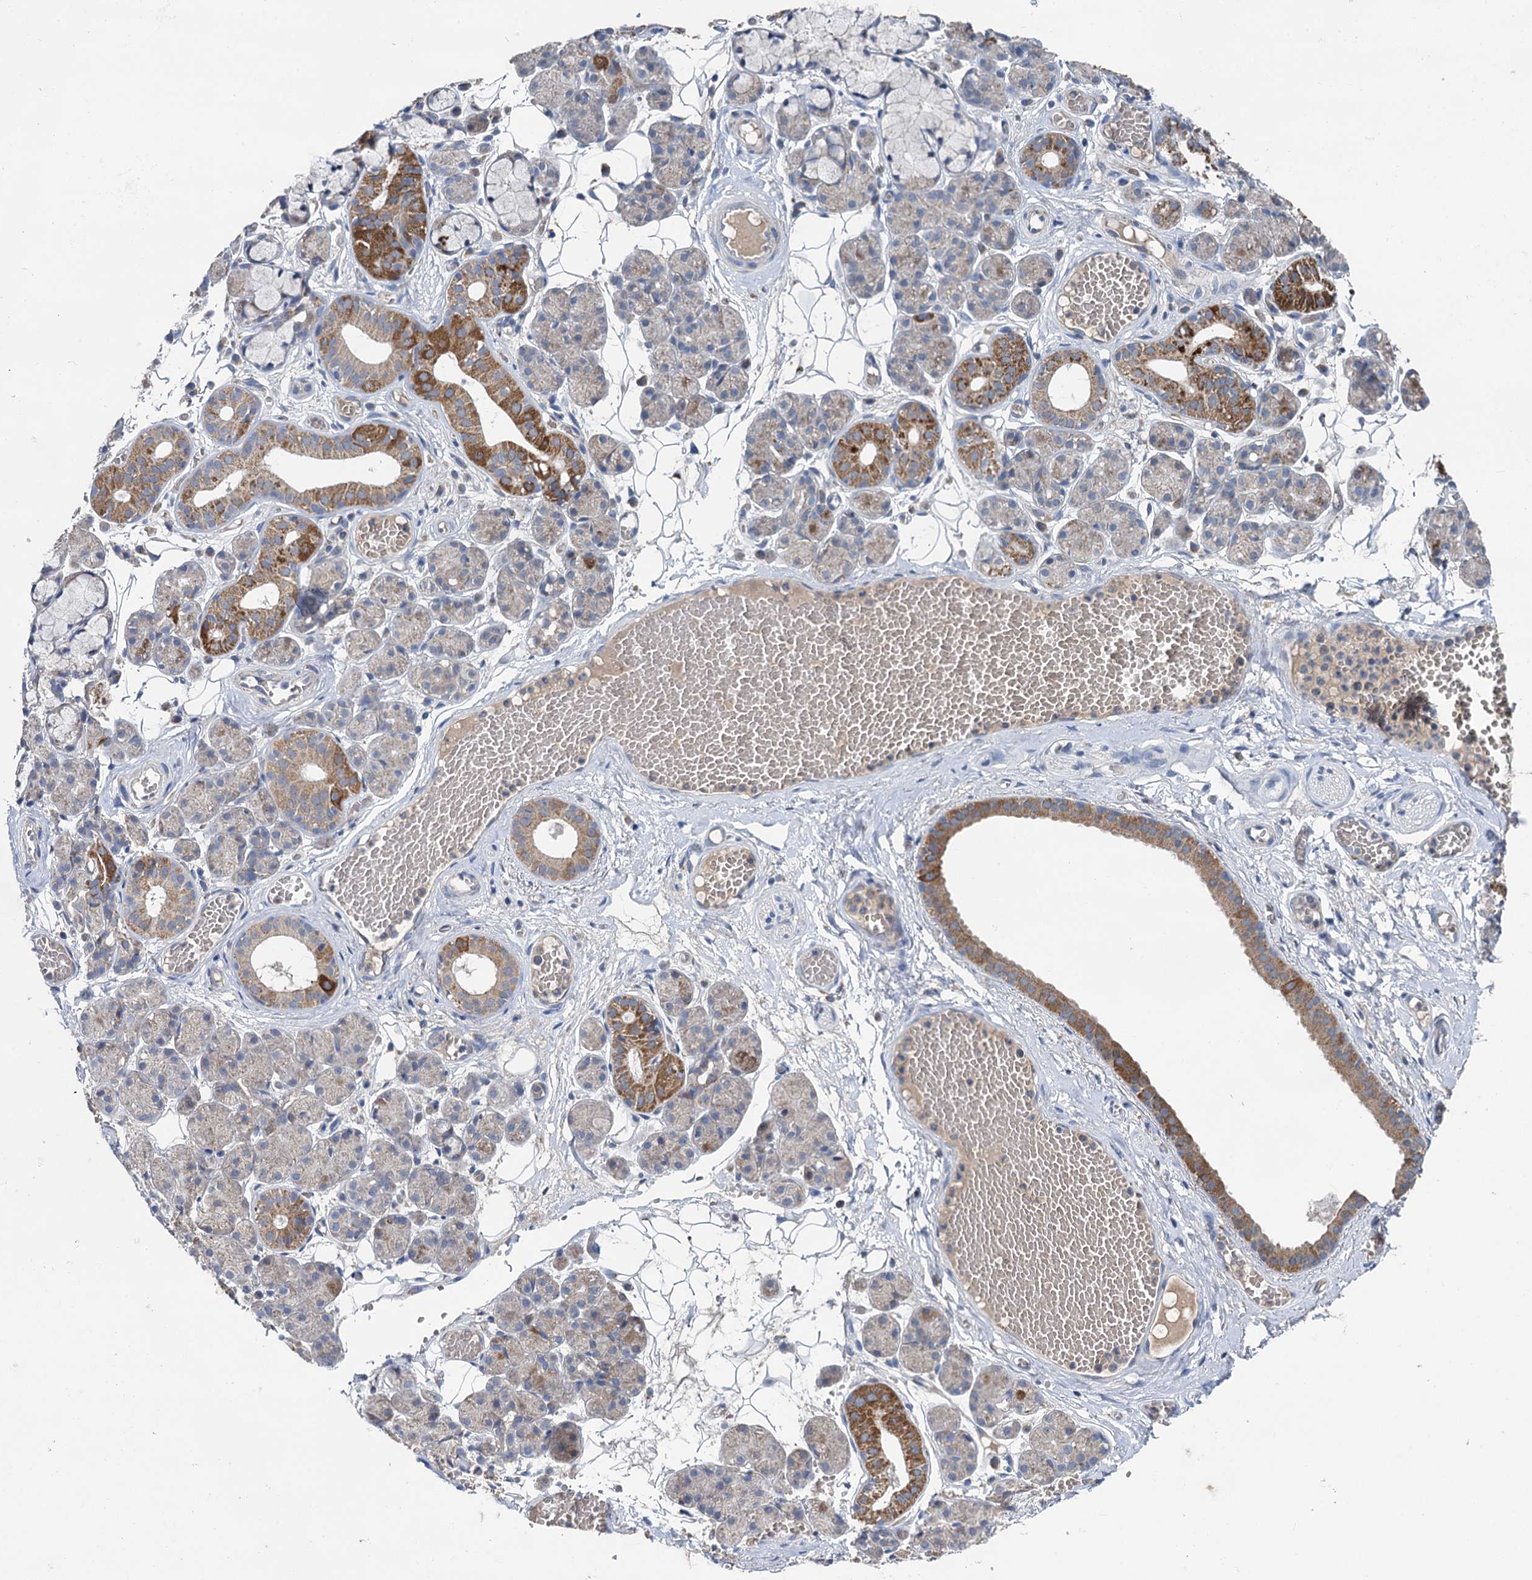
{"staining": {"intensity": "moderate", "quantity": "25%-75%", "location": "cytoplasmic/membranous"}, "tissue": "salivary gland", "cell_type": "Glandular cells", "image_type": "normal", "snomed": [{"axis": "morphology", "description": "Normal tissue, NOS"}, {"axis": "topography", "description": "Salivary gland"}], "caption": "Salivary gland stained with DAB immunohistochemistry displays medium levels of moderate cytoplasmic/membranous staining in approximately 25%-75% of glandular cells.", "gene": "METTL4", "patient": {"sex": "male", "age": 63}}